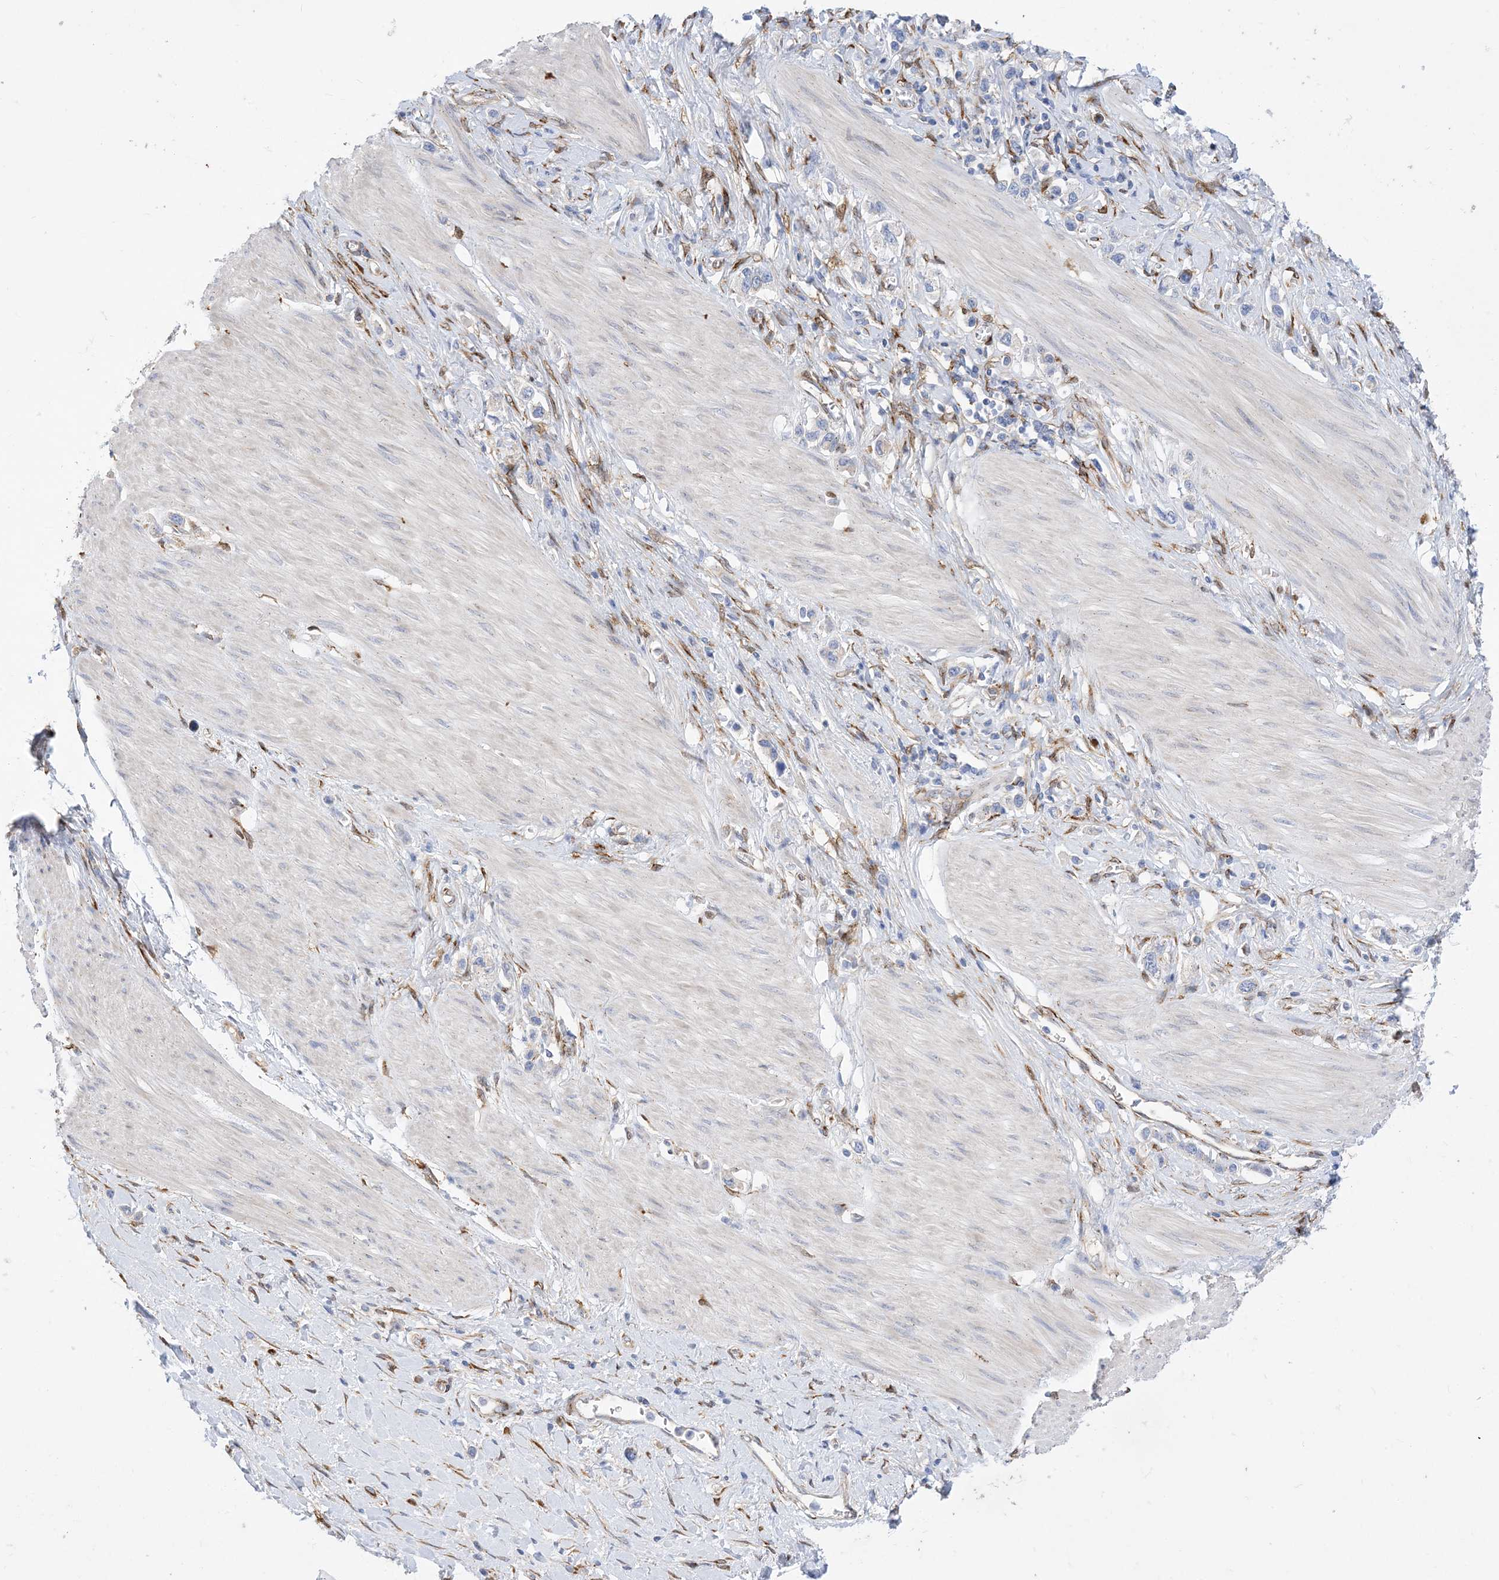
{"staining": {"intensity": "negative", "quantity": "none", "location": "none"}, "tissue": "stomach cancer", "cell_type": "Tumor cells", "image_type": "cancer", "snomed": [{"axis": "morphology", "description": "Adenocarcinoma, NOS"}, {"axis": "topography", "description": "Stomach"}], "caption": "High power microscopy photomicrograph of an IHC image of stomach cancer (adenocarcinoma), revealing no significant staining in tumor cells.", "gene": "RBMS3", "patient": {"sex": "female", "age": 65}}